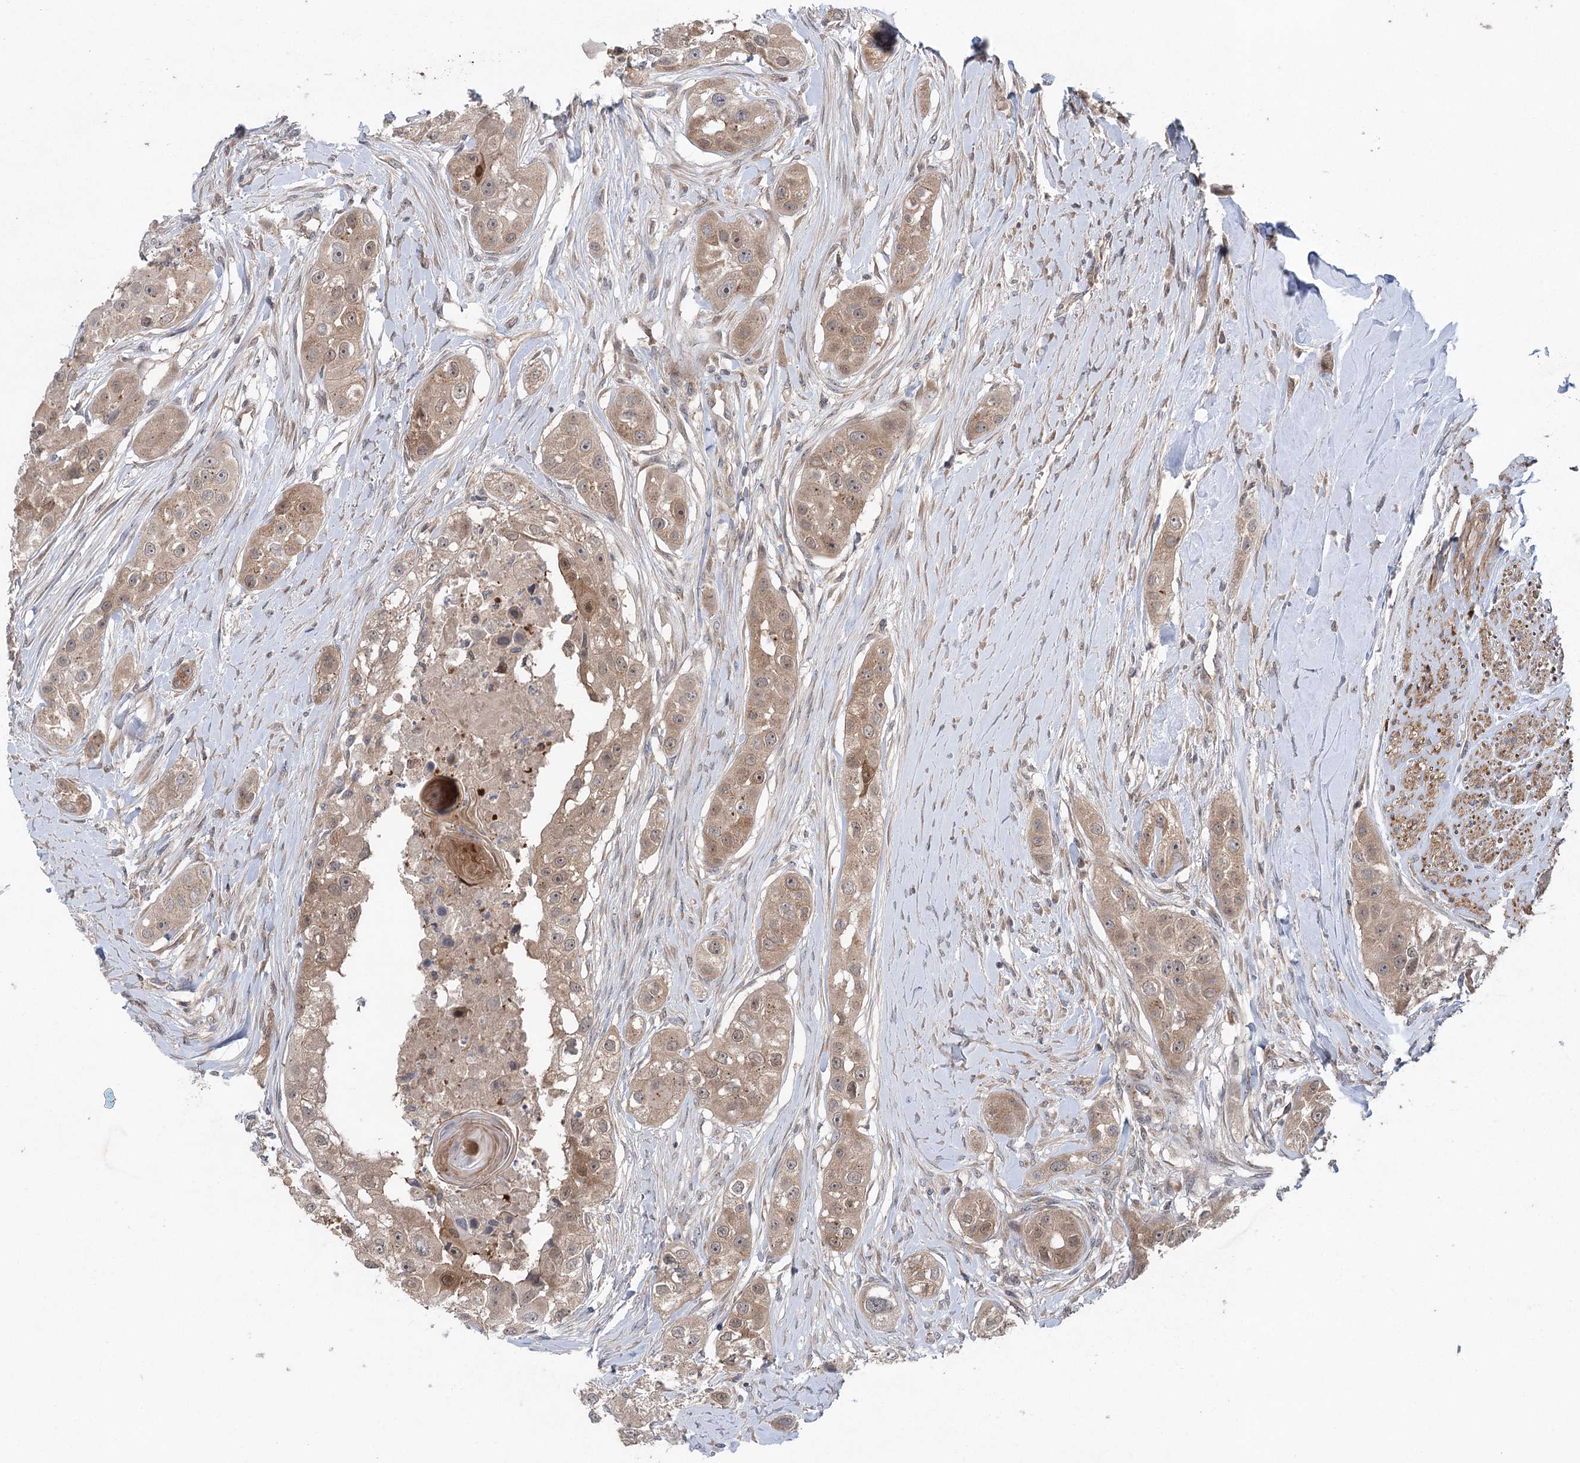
{"staining": {"intensity": "weak", "quantity": ">75%", "location": "cytoplasmic/membranous"}, "tissue": "head and neck cancer", "cell_type": "Tumor cells", "image_type": "cancer", "snomed": [{"axis": "morphology", "description": "Normal tissue, NOS"}, {"axis": "morphology", "description": "Squamous cell carcinoma, NOS"}, {"axis": "topography", "description": "Skeletal muscle"}, {"axis": "topography", "description": "Head-Neck"}], "caption": "This is an image of immunohistochemistry (IHC) staining of squamous cell carcinoma (head and neck), which shows weak expression in the cytoplasmic/membranous of tumor cells.", "gene": "METTL24", "patient": {"sex": "male", "age": 51}}